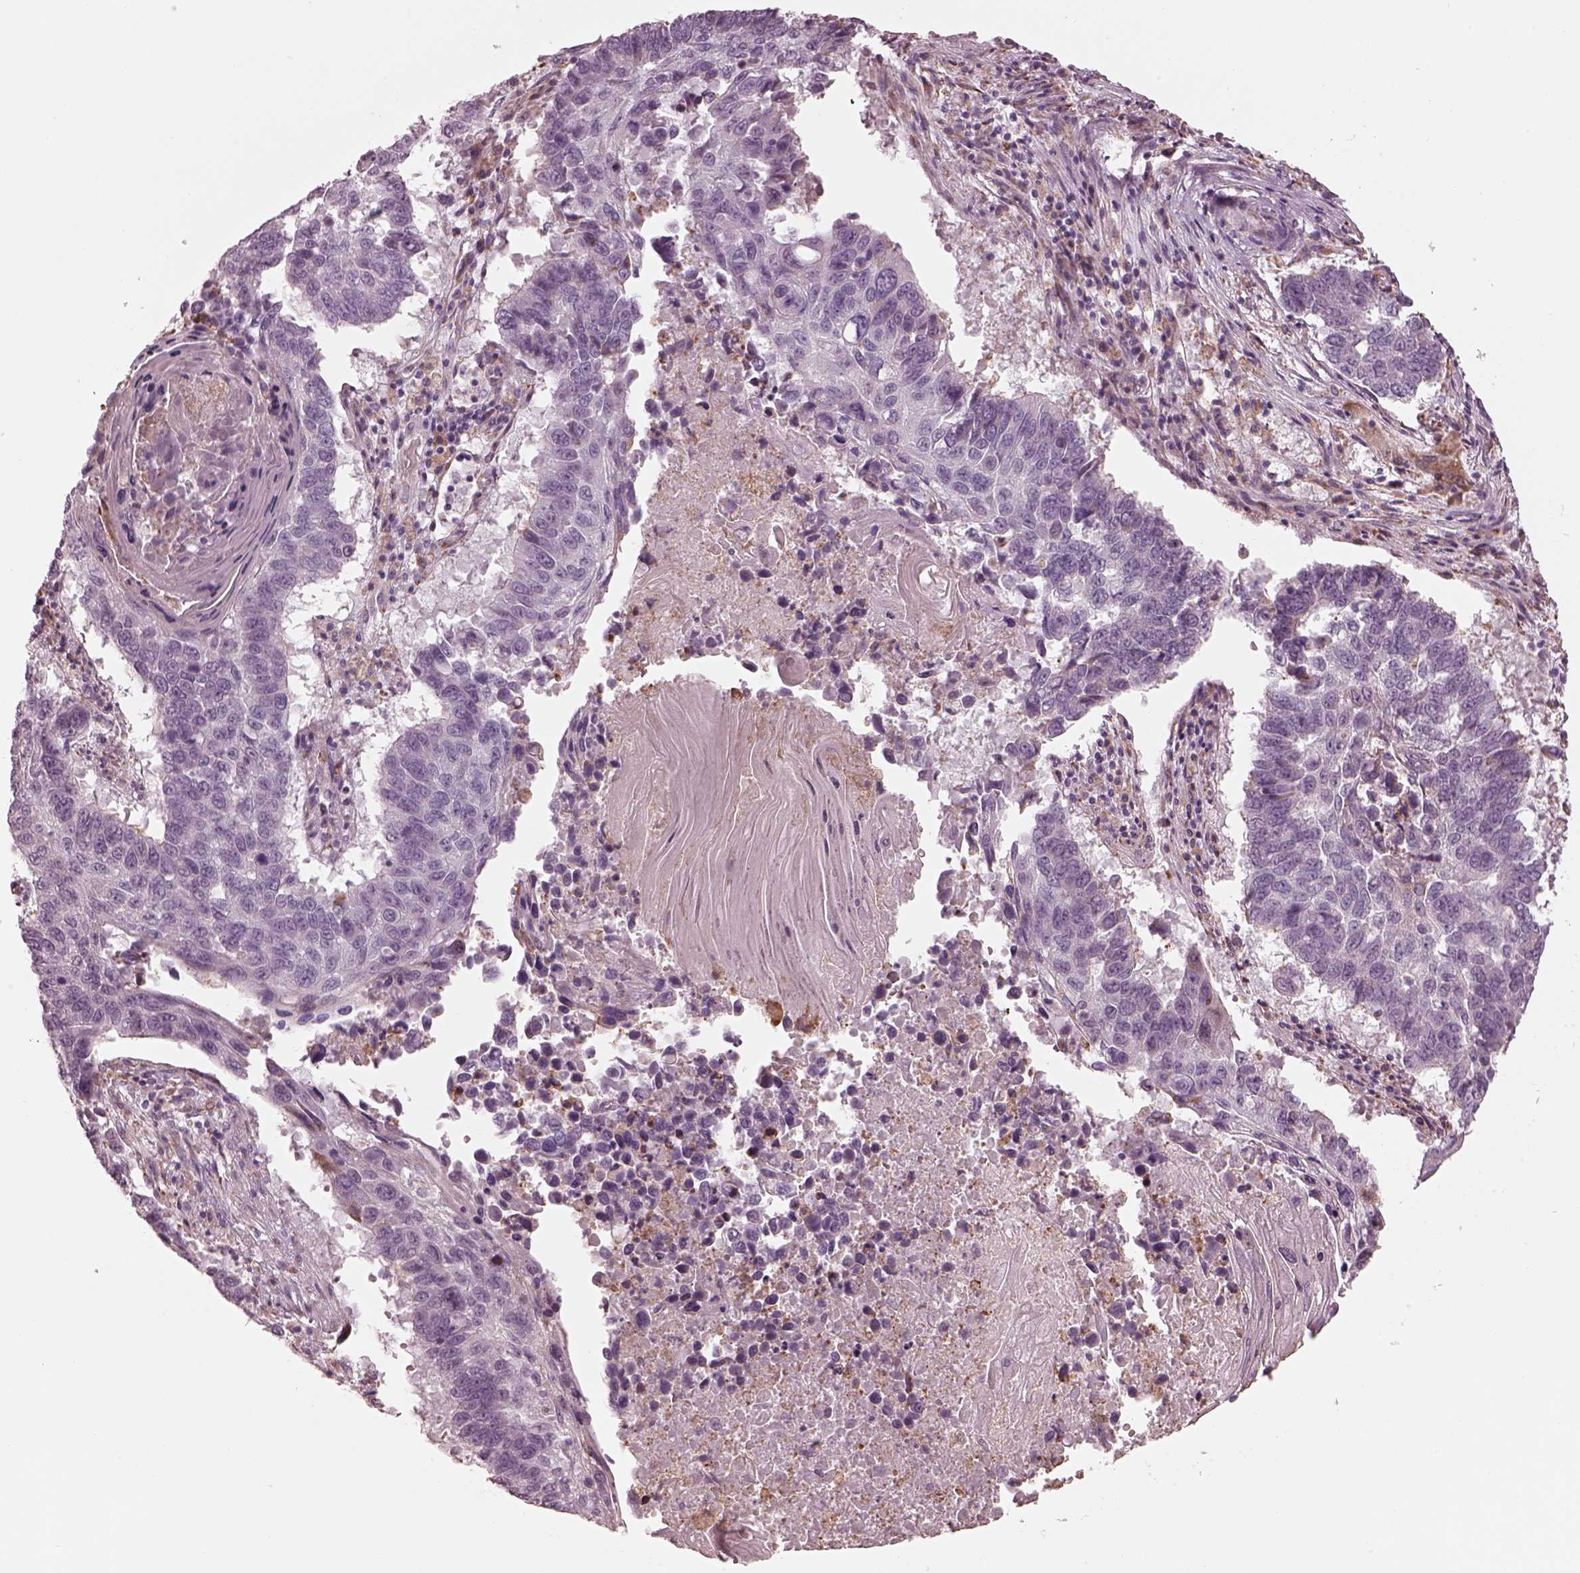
{"staining": {"intensity": "negative", "quantity": "none", "location": "none"}, "tissue": "lung cancer", "cell_type": "Tumor cells", "image_type": "cancer", "snomed": [{"axis": "morphology", "description": "Squamous cell carcinoma, NOS"}, {"axis": "topography", "description": "Lung"}], "caption": "High magnification brightfield microscopy of lung cancer stained with DAB (brown) and counterstained with hematoxylin (blue): tumor cells show no significant positivity.", "gene": "CADM2", "patient": {"sex": "male", "age": 73}}